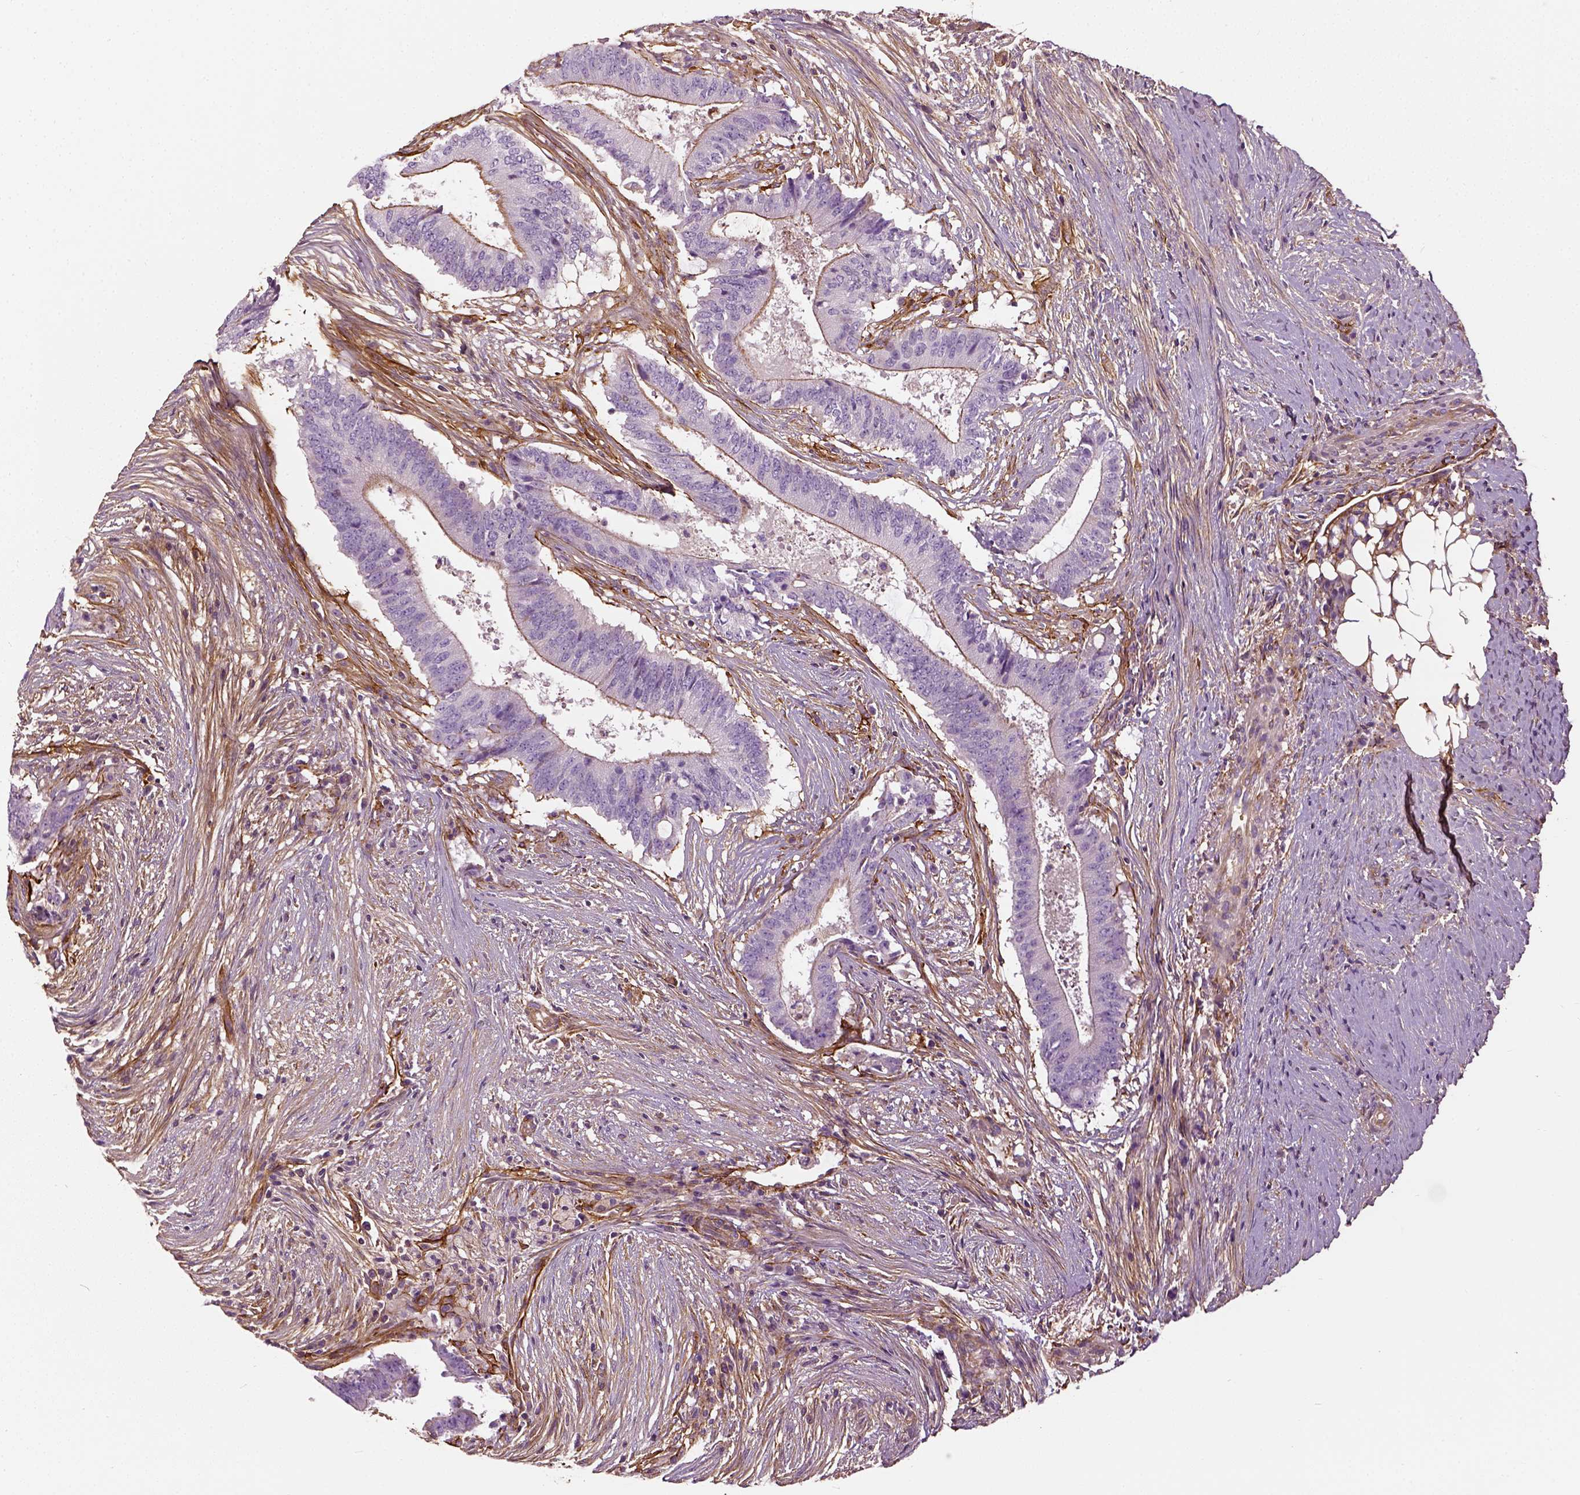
{"staining": {"intensity": "negative", "quantity": "none", "location": "none"}, "tissue": "colorectal cancer", "cell_type": "Tumor cells", "image_type": "cancer", "snomed": [{"axis": "morphology", "description": "Adenocarcinoma, NOS"}, {"axis": "topography", "description": "Colon"}], "caption": "Tumor cells show no significant positivity in colorectal adenocarcinoma. (DAB (3,3'-diaminobenzidine) IHC visualized using brightfield microscopy, high magnification).", "gene": "COL6A2", "patient": {"sex": "female", "age": 43}}